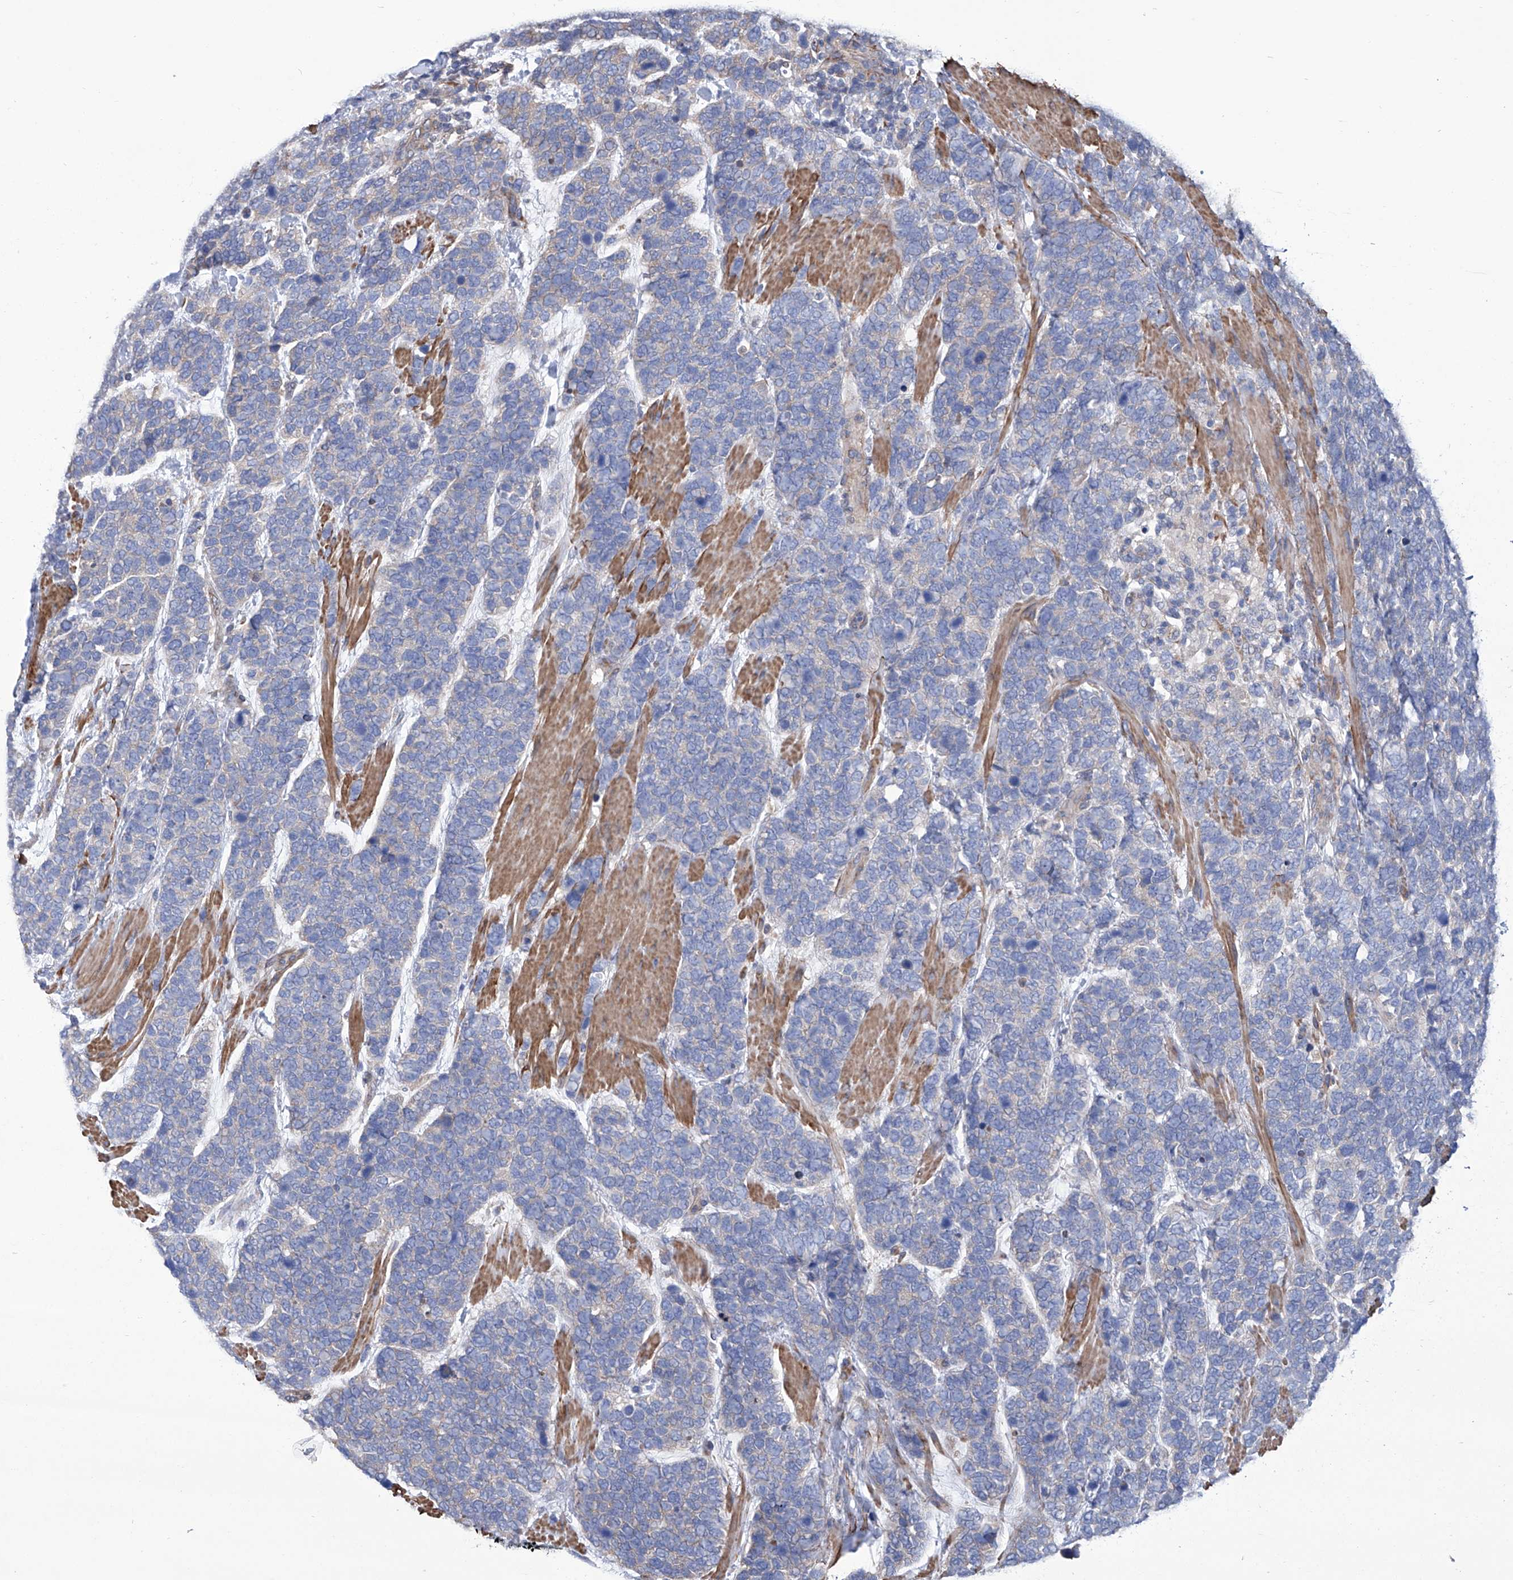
{"staining": {"intensity": "negative", "quantity": "none", "location": "none"}, "tissue": "urothelial cancer", "cell_type": "Tumor cells", "image_type": "cancer", "snomed": [{"axis": "morphology", "description": "Urothelial carcinoma, High grade"}, {"axis": "topography", "description": "Urinary bladder"}], "caption": "An IHC image of urothelial cancer is shown. There is no staining in tumor cells of urothelial cancer.", "gene": "SMS", "patient": {"sex": "female", "age": 82}}